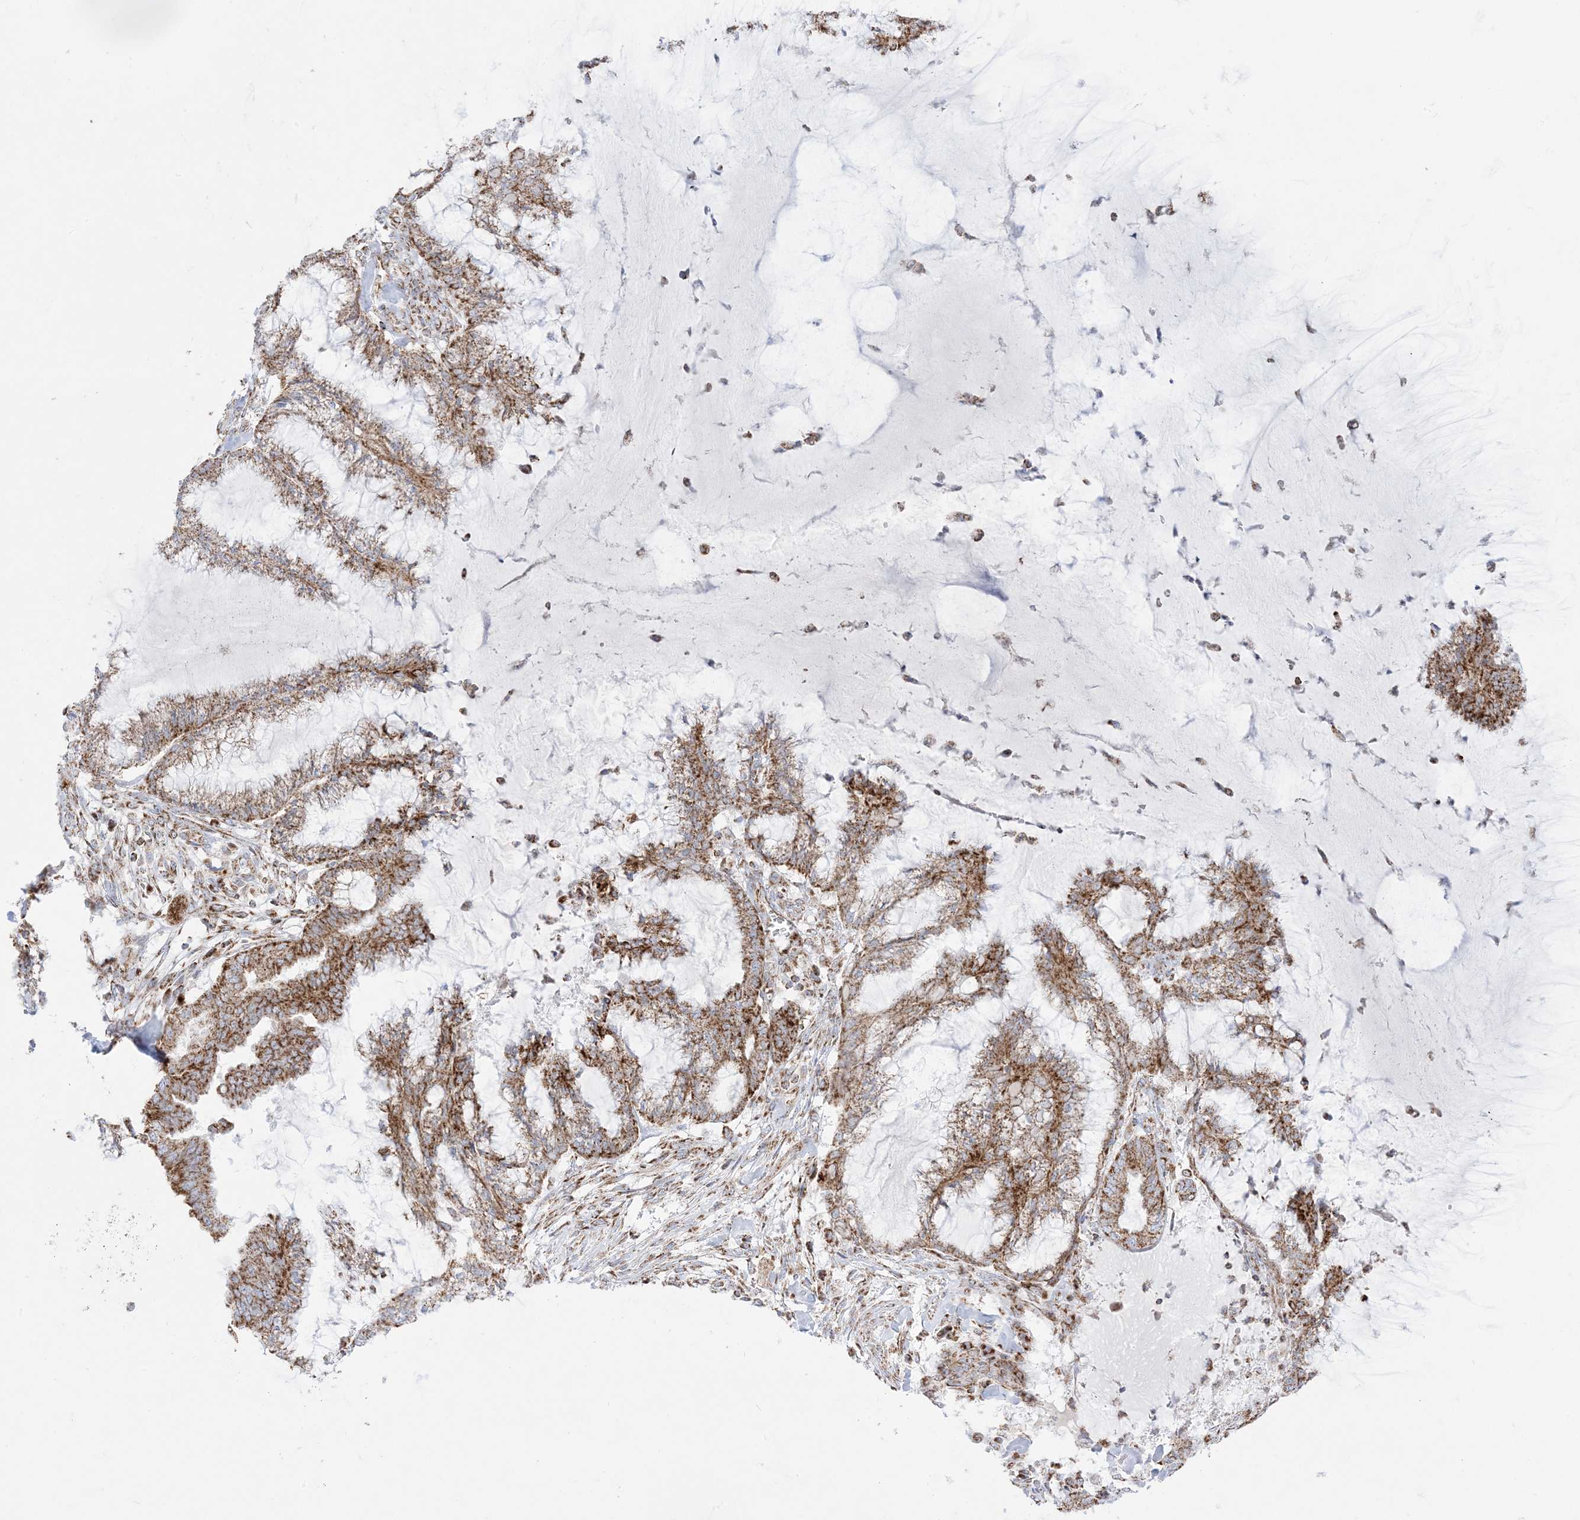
{"staining": {"intensity": "moderate", "quantity": ">75%", "location": "cytoplasmic/membranous"}, "tissue": "endometrial cancer", "cell_type": "Tumor cells", "image_type": "cancer", "snomed": [{"axis": "morphology", "description": "Adenocarcinoma, NOS"}, {"axis": "topography", "description": "Endometrium"}], "caption": "Human endometrial cancer stained for a protein (brown) shows moderate cytoplasmic/membranous positive expression in approximately >75% of tumor cells.", "gene": "MRPS36", "patient": {"sex": "female", "age": 86}}